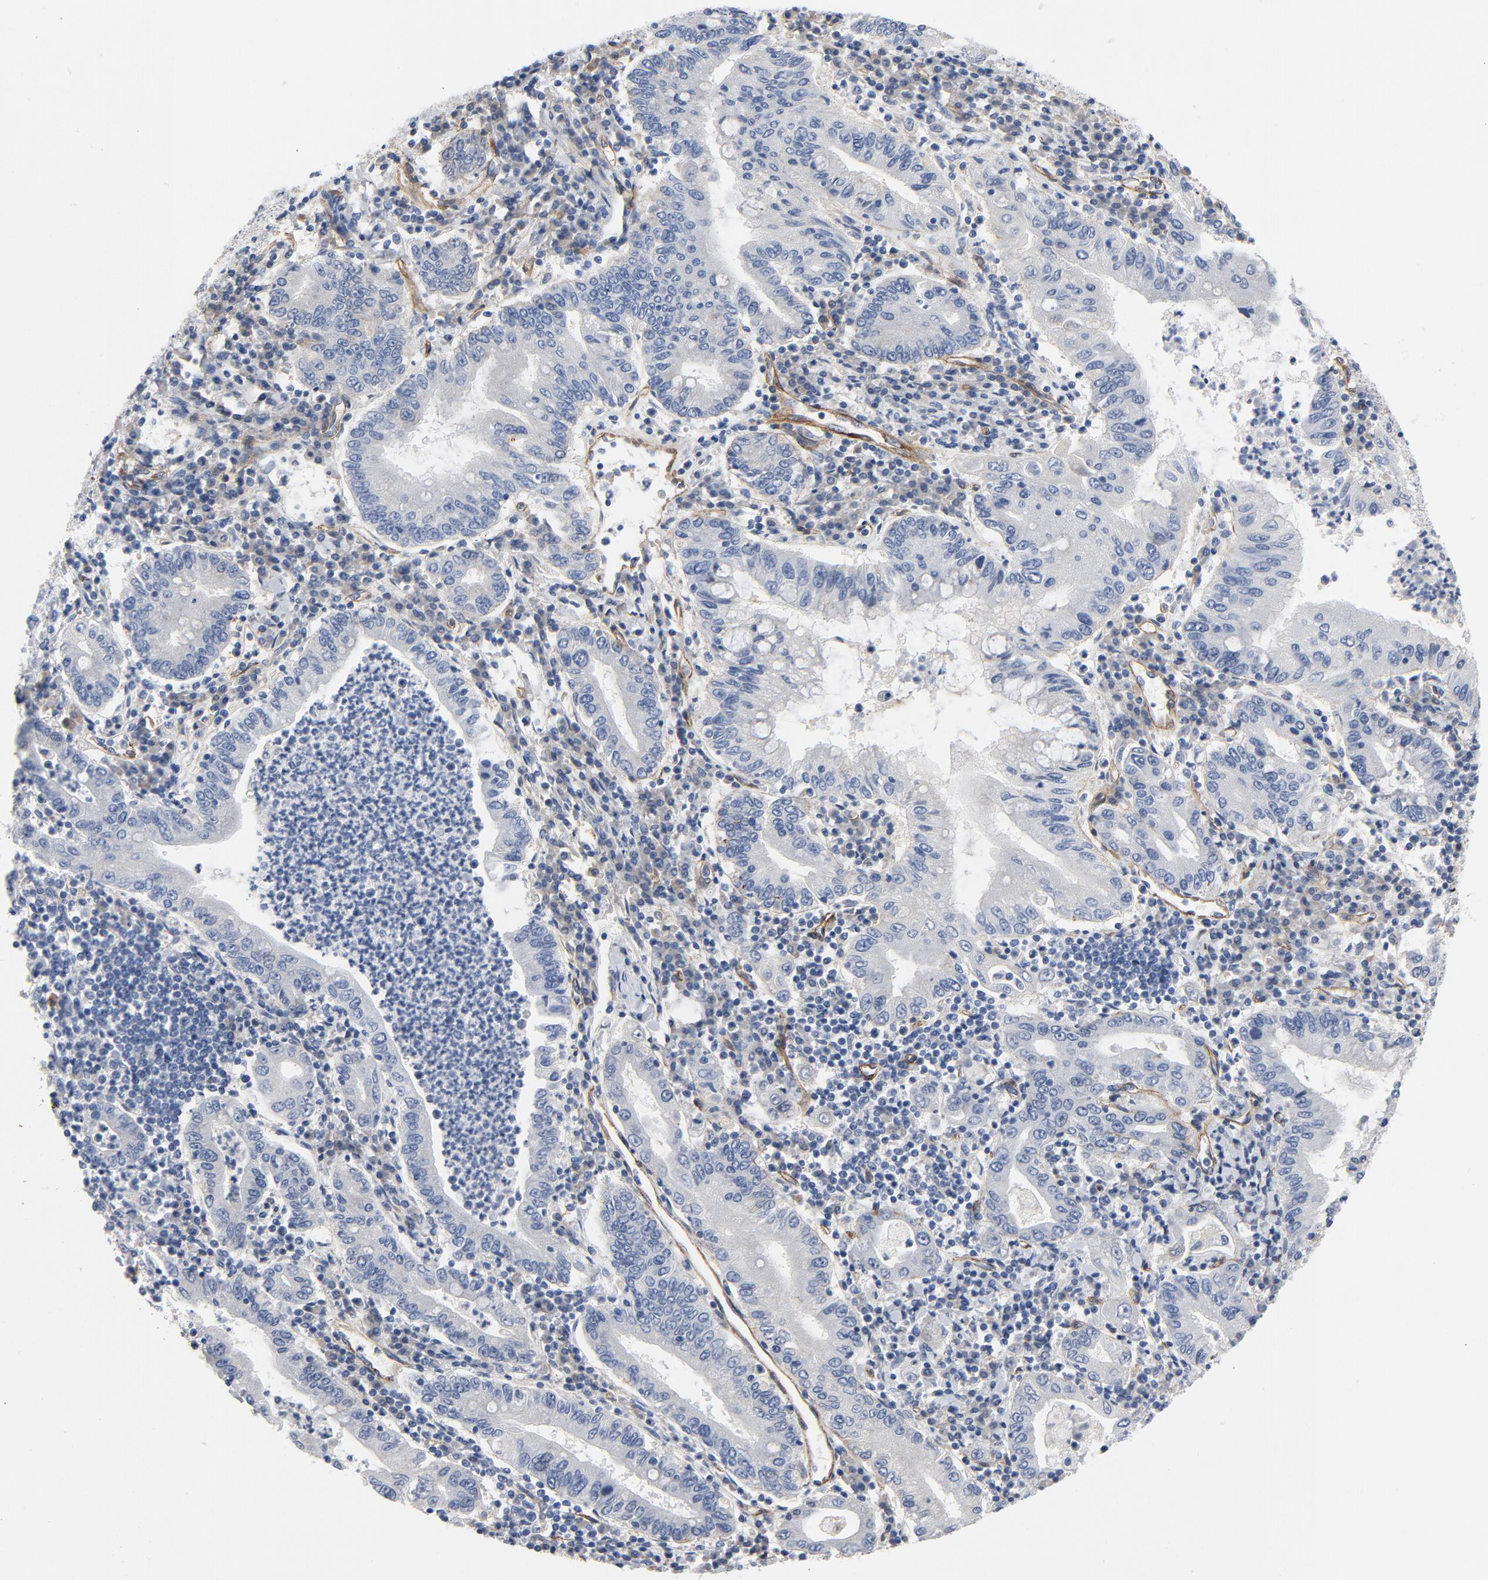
{"staining": {"intensity": "negative", "quantity": "none", "location": "none"}, "tissue": "stomach cancer", "cell_type": "Tumor cells", "image_type": "cancer", "snomed": [{"axis": "morphology", "description": "Normal tissue, NOS"}, {"axis": "morphology", "description": "Adenocarcinoma, NOS"}, {"axis": "topography", "description": "Esophagus"}, {"axis": "topography", "description": "Stomach, upper"}, {"axis": "topography", "description": "Peripheral nerve tissue"}], "caption": "Immunohistochemistry (IHC) image of neoplastic tissue: stomach adenocarcinoma stained with DAB shows no significant protein positivity in tumor cells.", "gene": "LAMC1", "patient": {"sex": "male", "age": 62}}